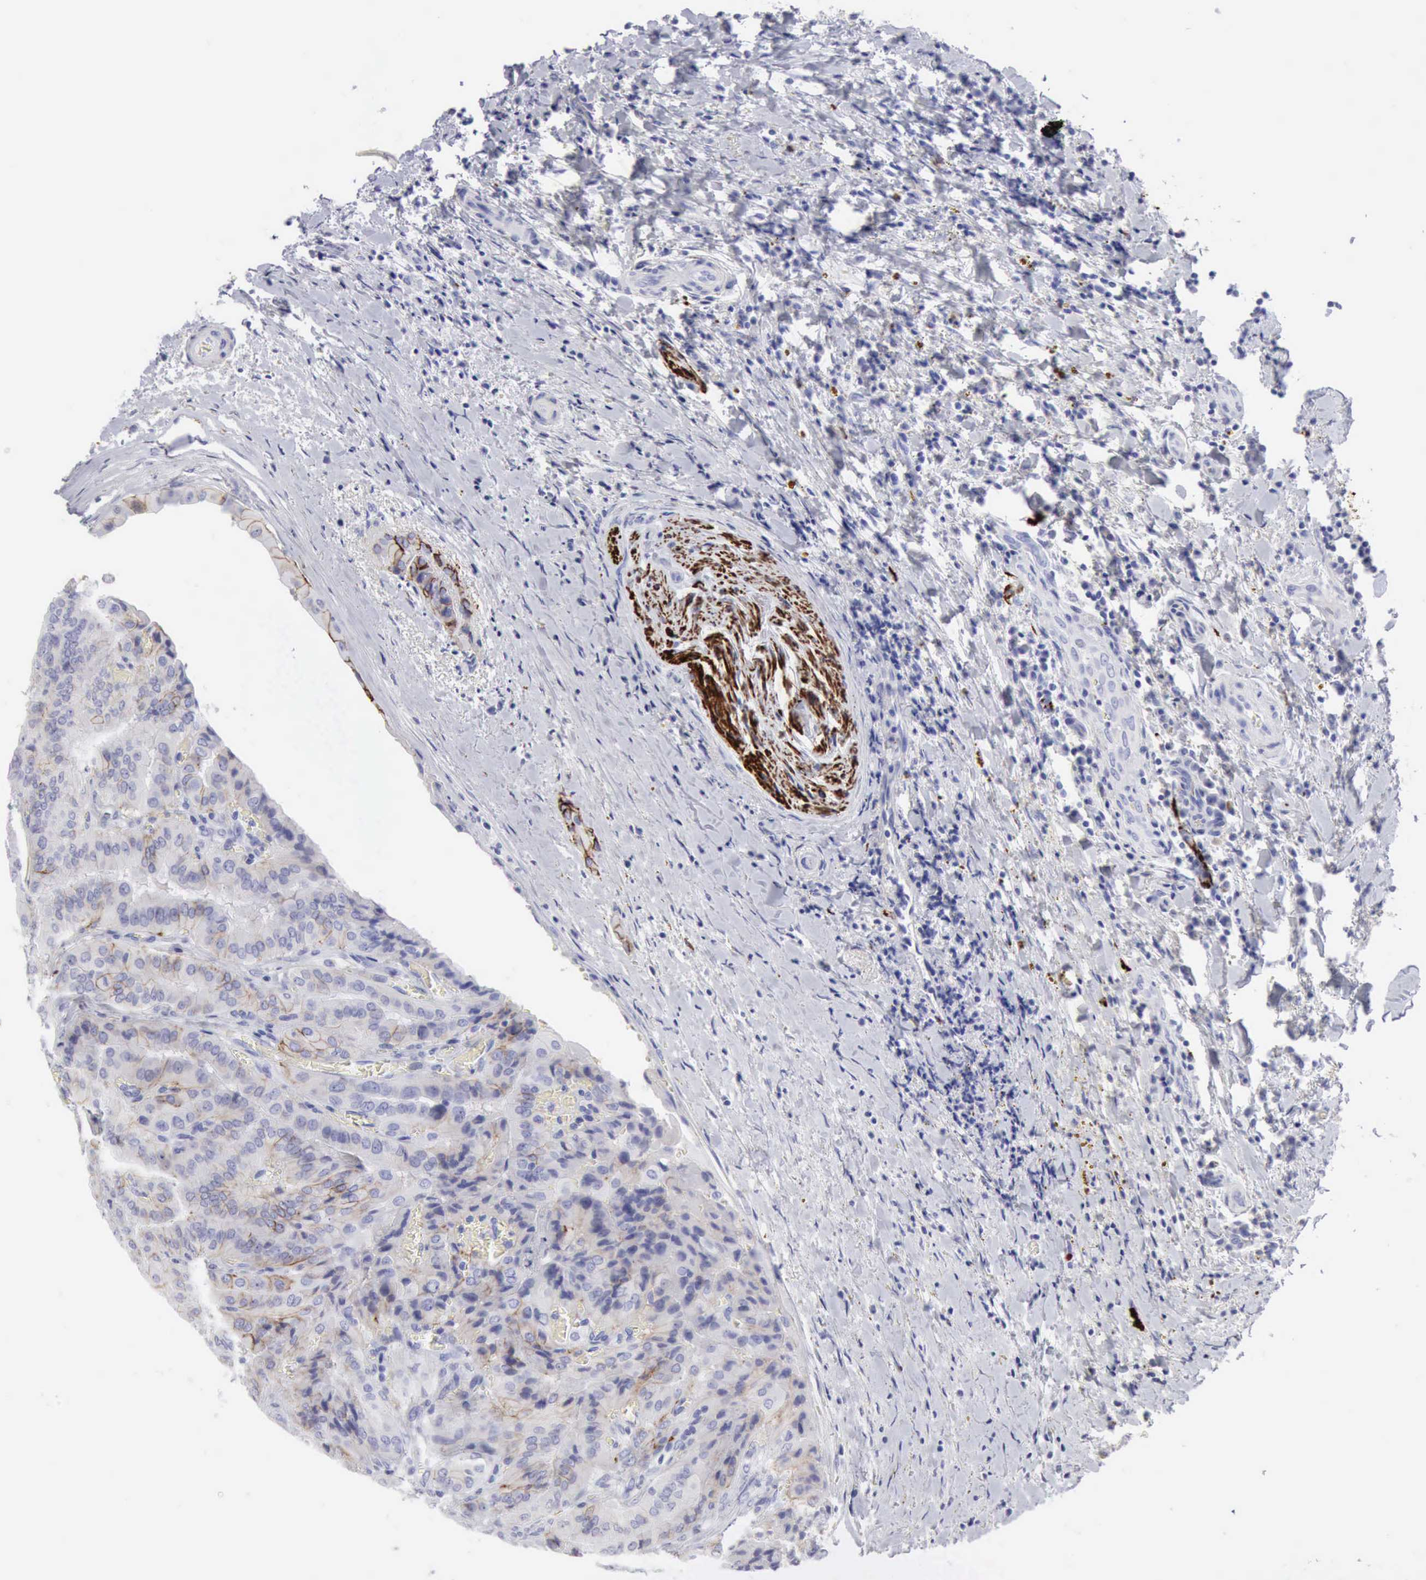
{"staining": {"intensity": "moderate", "quantity": "25%-75%", "location": "cytoplasmic/membranous"}, "tissue": "thyroid cancer", "cell_type": "Tumor cells", "image_type": "cancer", "snomed": [{"axis": "morphology", "description": "Papillary adenocarcinoma, NOS"}, {"axis": "topography", "description": "Thyroid gland"}], "caption": "Moderate cytoplasmic/membranous protein positivity is appreciated in approximately 25%-75% of tumor cells in papillary adenocarcinoma (thyroid).", "gene": "NCAM1", "patient": {"sex": "female", "age": 71}}